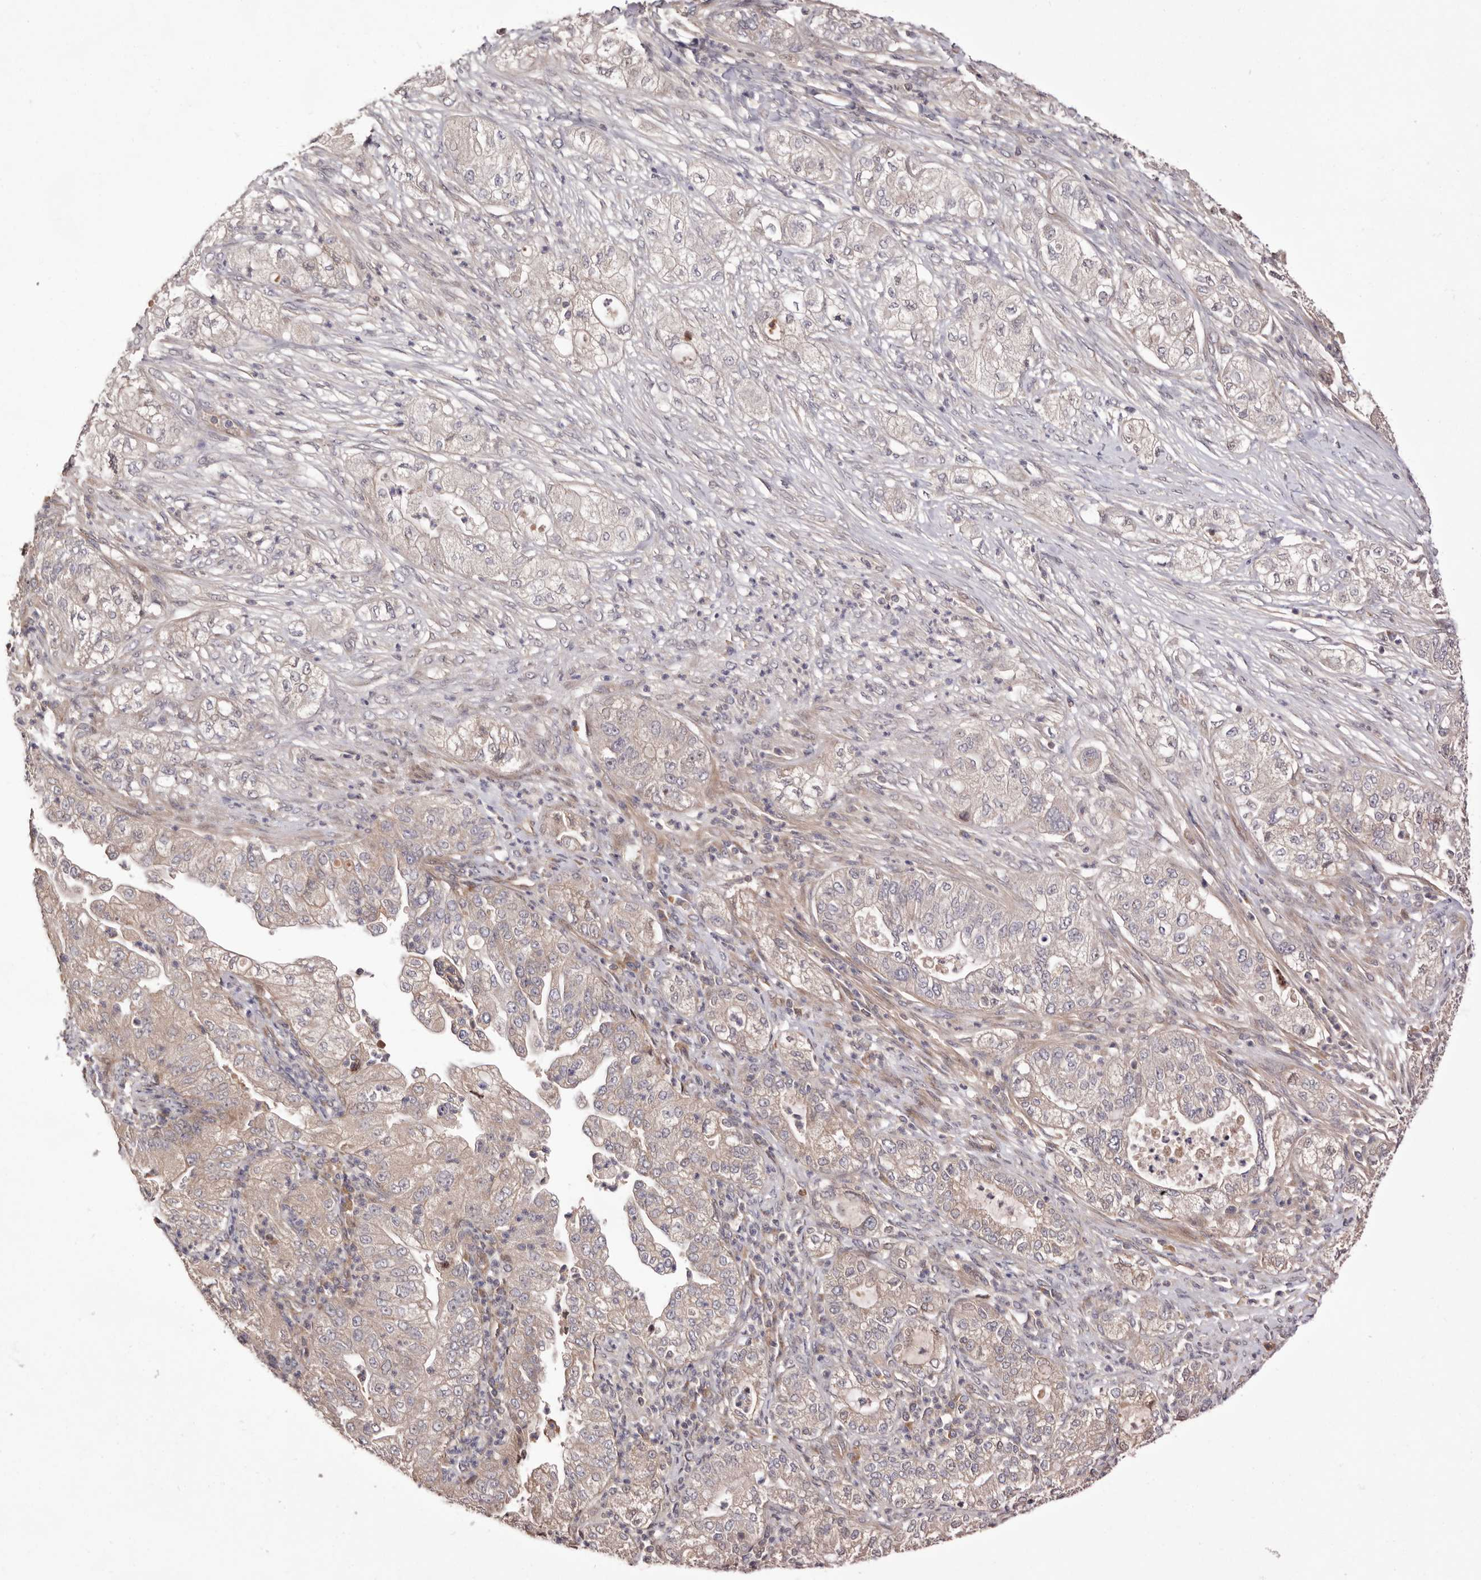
{"staining": {"intensity": "weak", "quantity": "<25%", "location": "cytoplasmic/membranous"}, "tissue": "pancreatic cancer", "cell_type": "Tumor cells", "image_type": "cancer", "snomed": [{"axis": "morphology", "description": "Adenocarcinoma, NOS"}, {"axis": "topography", "description": "Pancreas"}], "caption": "Immunohistochemistry (IHC) of human pancreatic cancer (adenocarcinoma) exhibits no expression in tumor cells. Brightfield microscopy of IHC stained with DAB (brown) and hematoxylin (blue), captured at high magnification.", "gene": "DOP1A", "patient": {"sex": "female", "age": 78}}